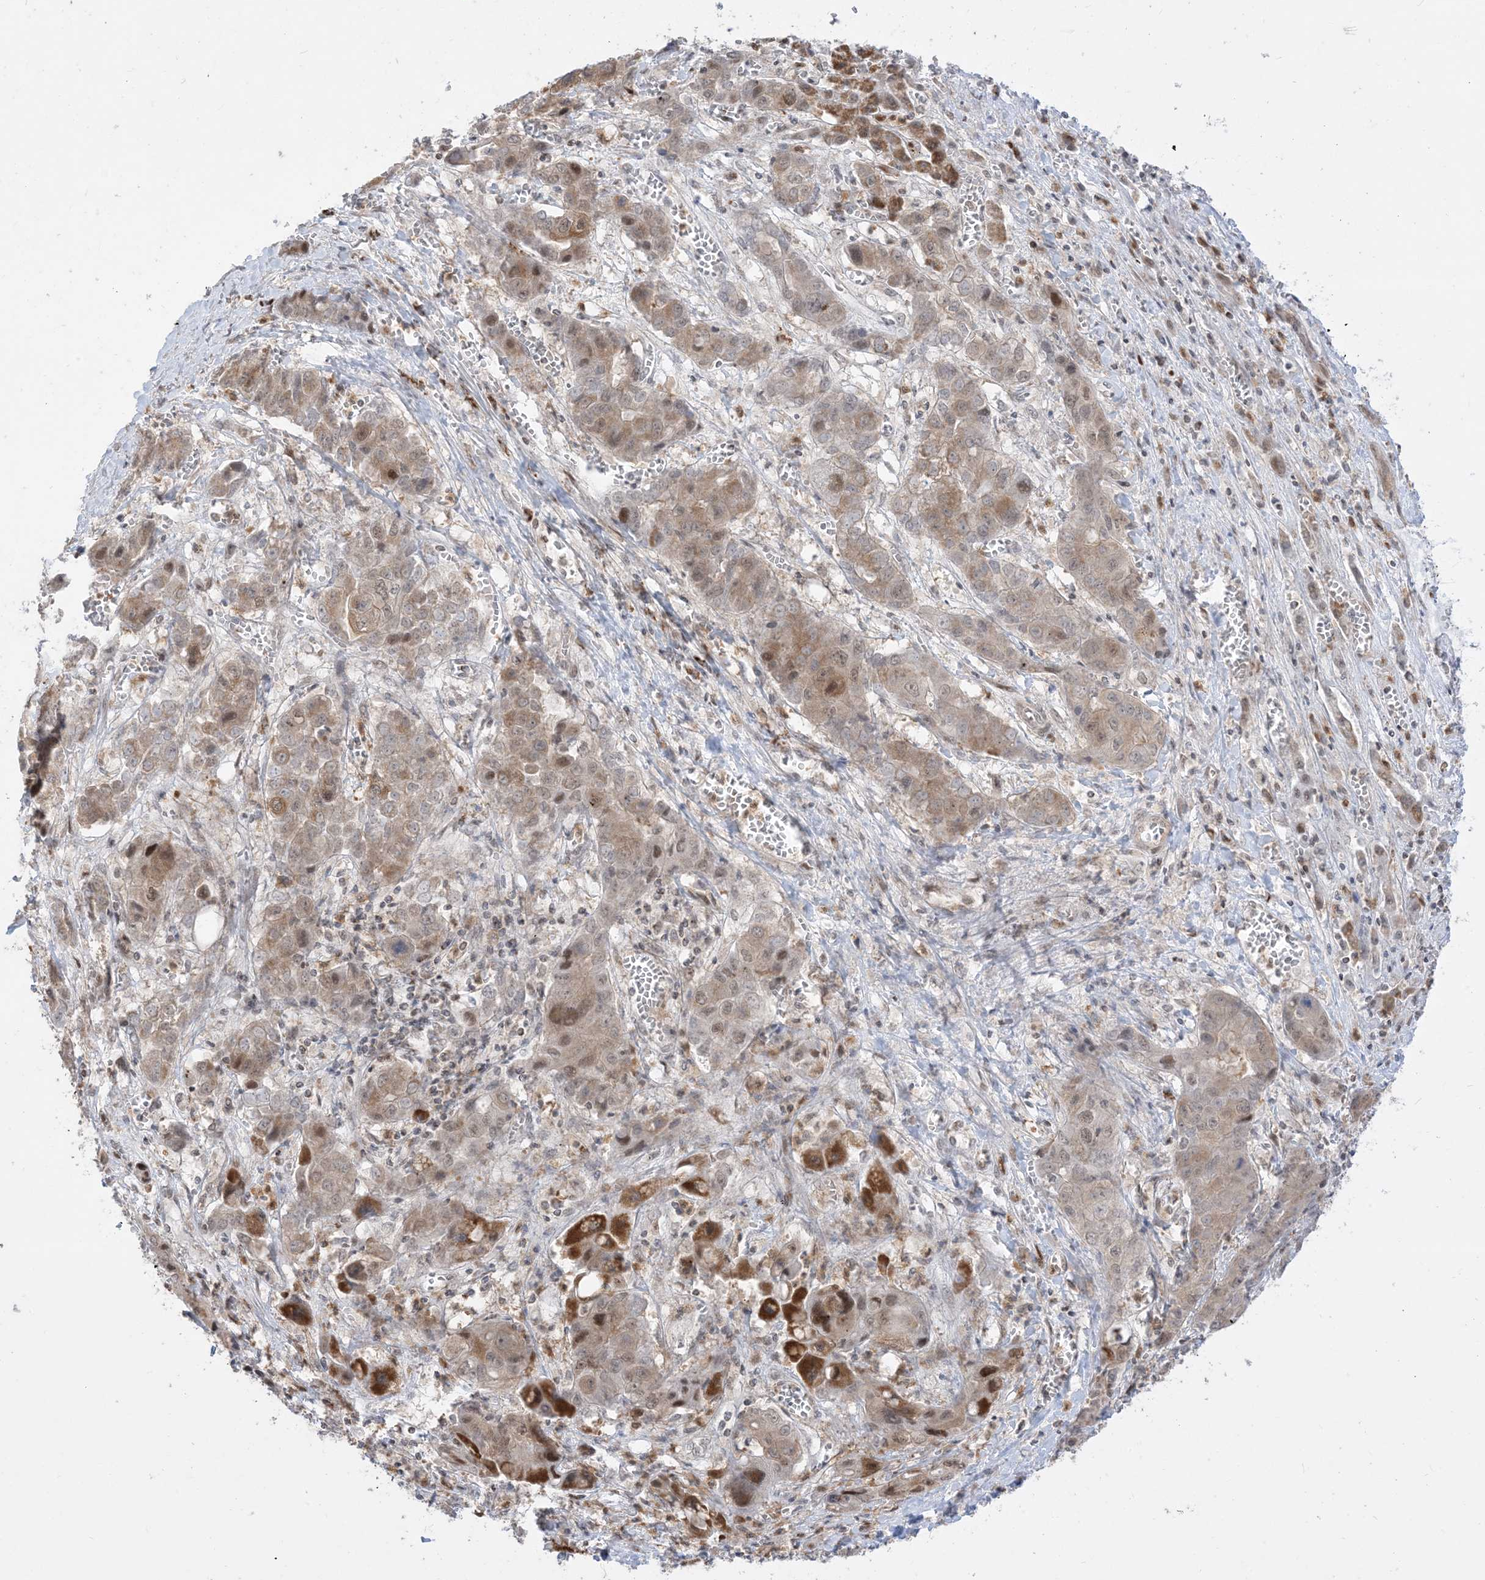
{"staining": {"intensity": "moderate", "quantity": "25%-75%", "location": "cytoplasmic/membranous,nuclear"}, "tissue": "liver cancer", "cell_type": "Tumor cells", "image_type": "cancer", "snomed": [{"axis": "morphology", "description": "Cholangiocarcinoma"}, {"axis": "topography", "description": "Liver"}], "caption": "The histopathology image exhibits a brown stain indicating the presence of a protein in the cytoplasmic/membranous and nuclear of tumor cells in liver cholangiocarcinoma. (Stains: DAB in brown, nuclei in blue, Microscopy: brightfield microscopy at high magnification).", "gene": "KANSL3", "patient": {"sex": "male", "age": 67}}